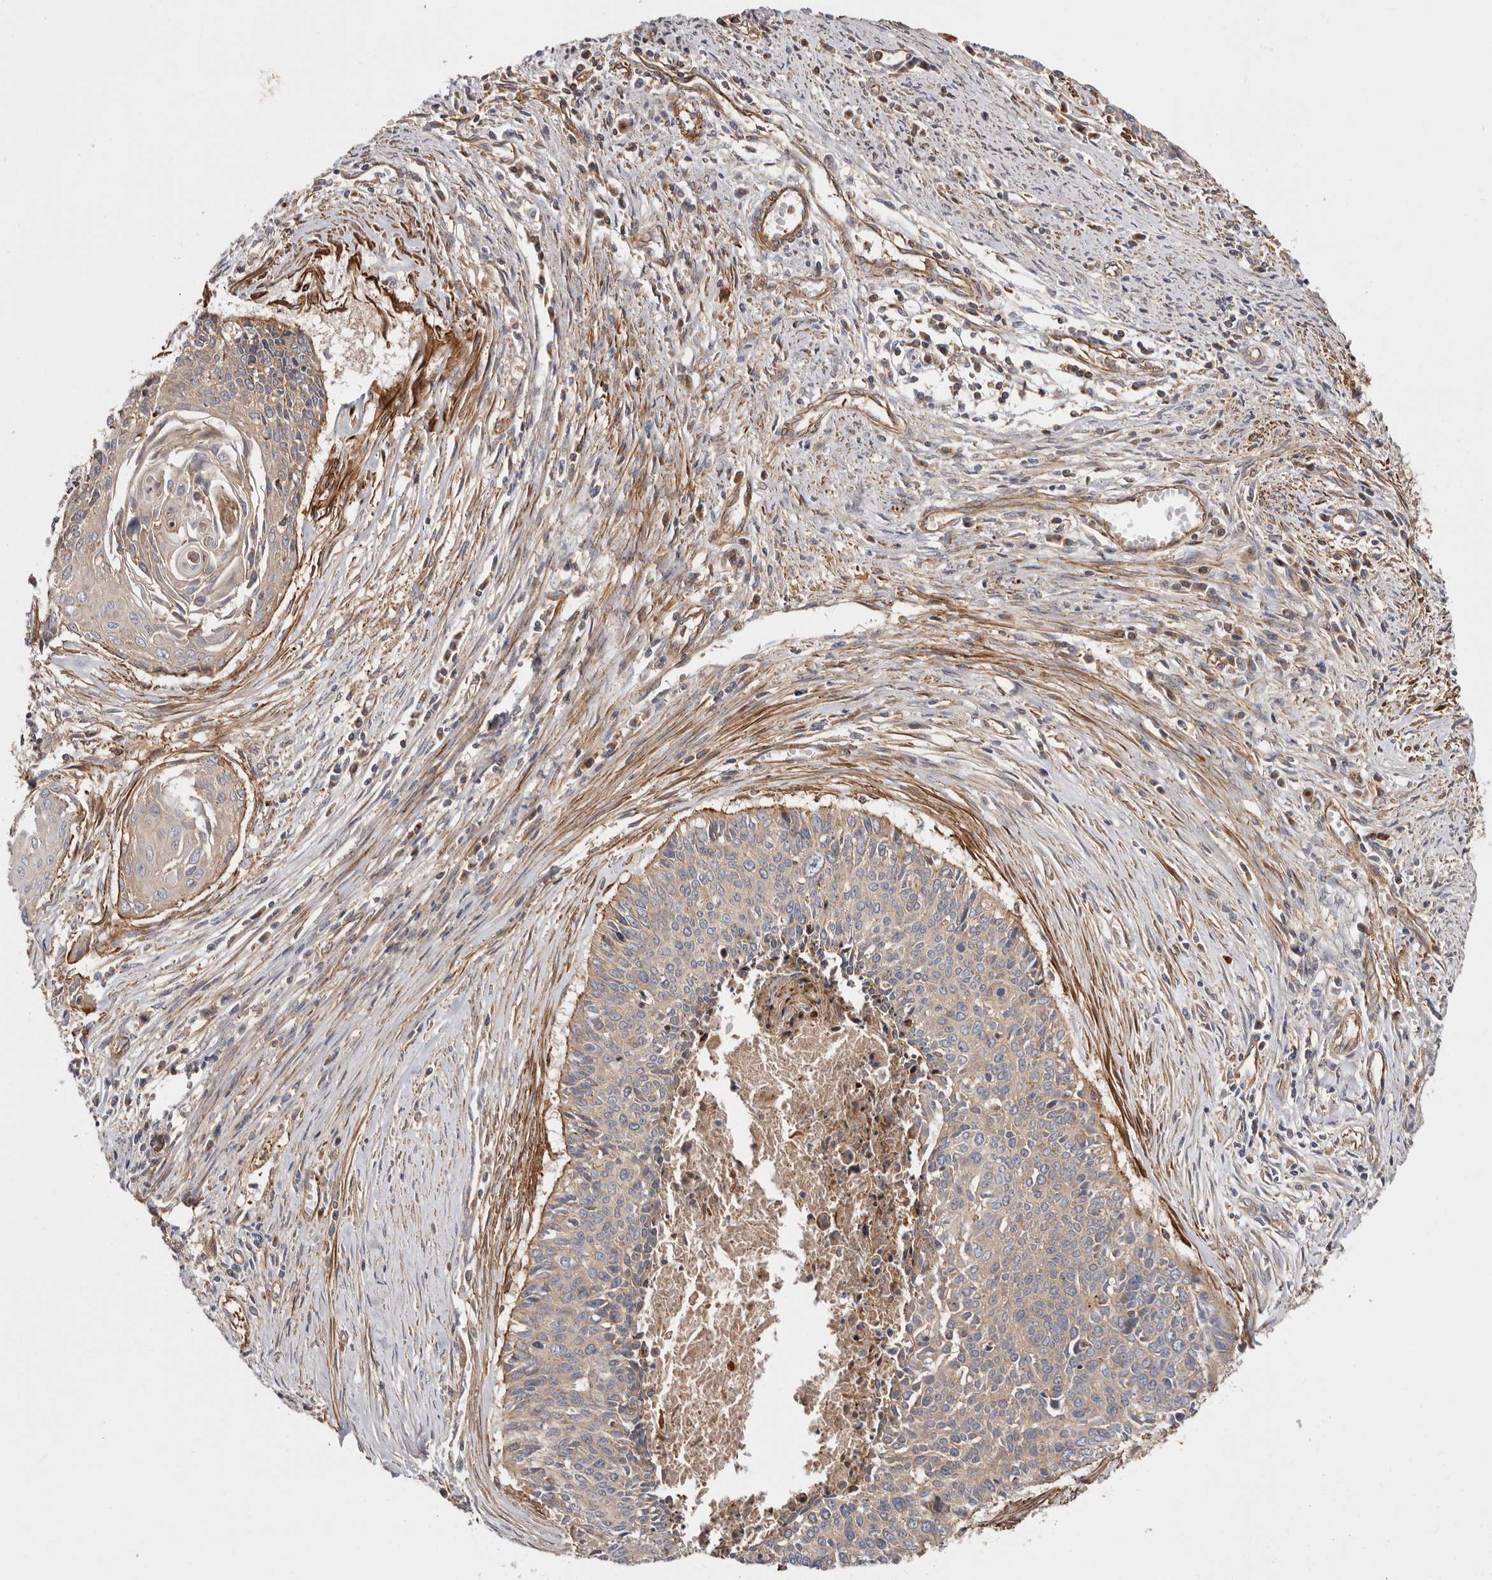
{"staining": {"intensity": "weak", "quantity": "25%-75%", "location": "cytoplasmic/membranous"}, "tissue": "cervical cancer", "cell_type": "Tumor cells", "image_type": "cancer", "snomed": [{"axis": "morphology", "description": "Squamous cell carcinoma, NOS"}, {"axis": "topography", "description": "Cervix"}], "caption": "Cervical squamous cell carcinoma stained with a brown dye reveals weak cytoplasmic/membranous positive positivity in approximately 25%-75% of tumor cells.", "gene": "TMC7", "patient": {"sex": "female", "age": 55}}